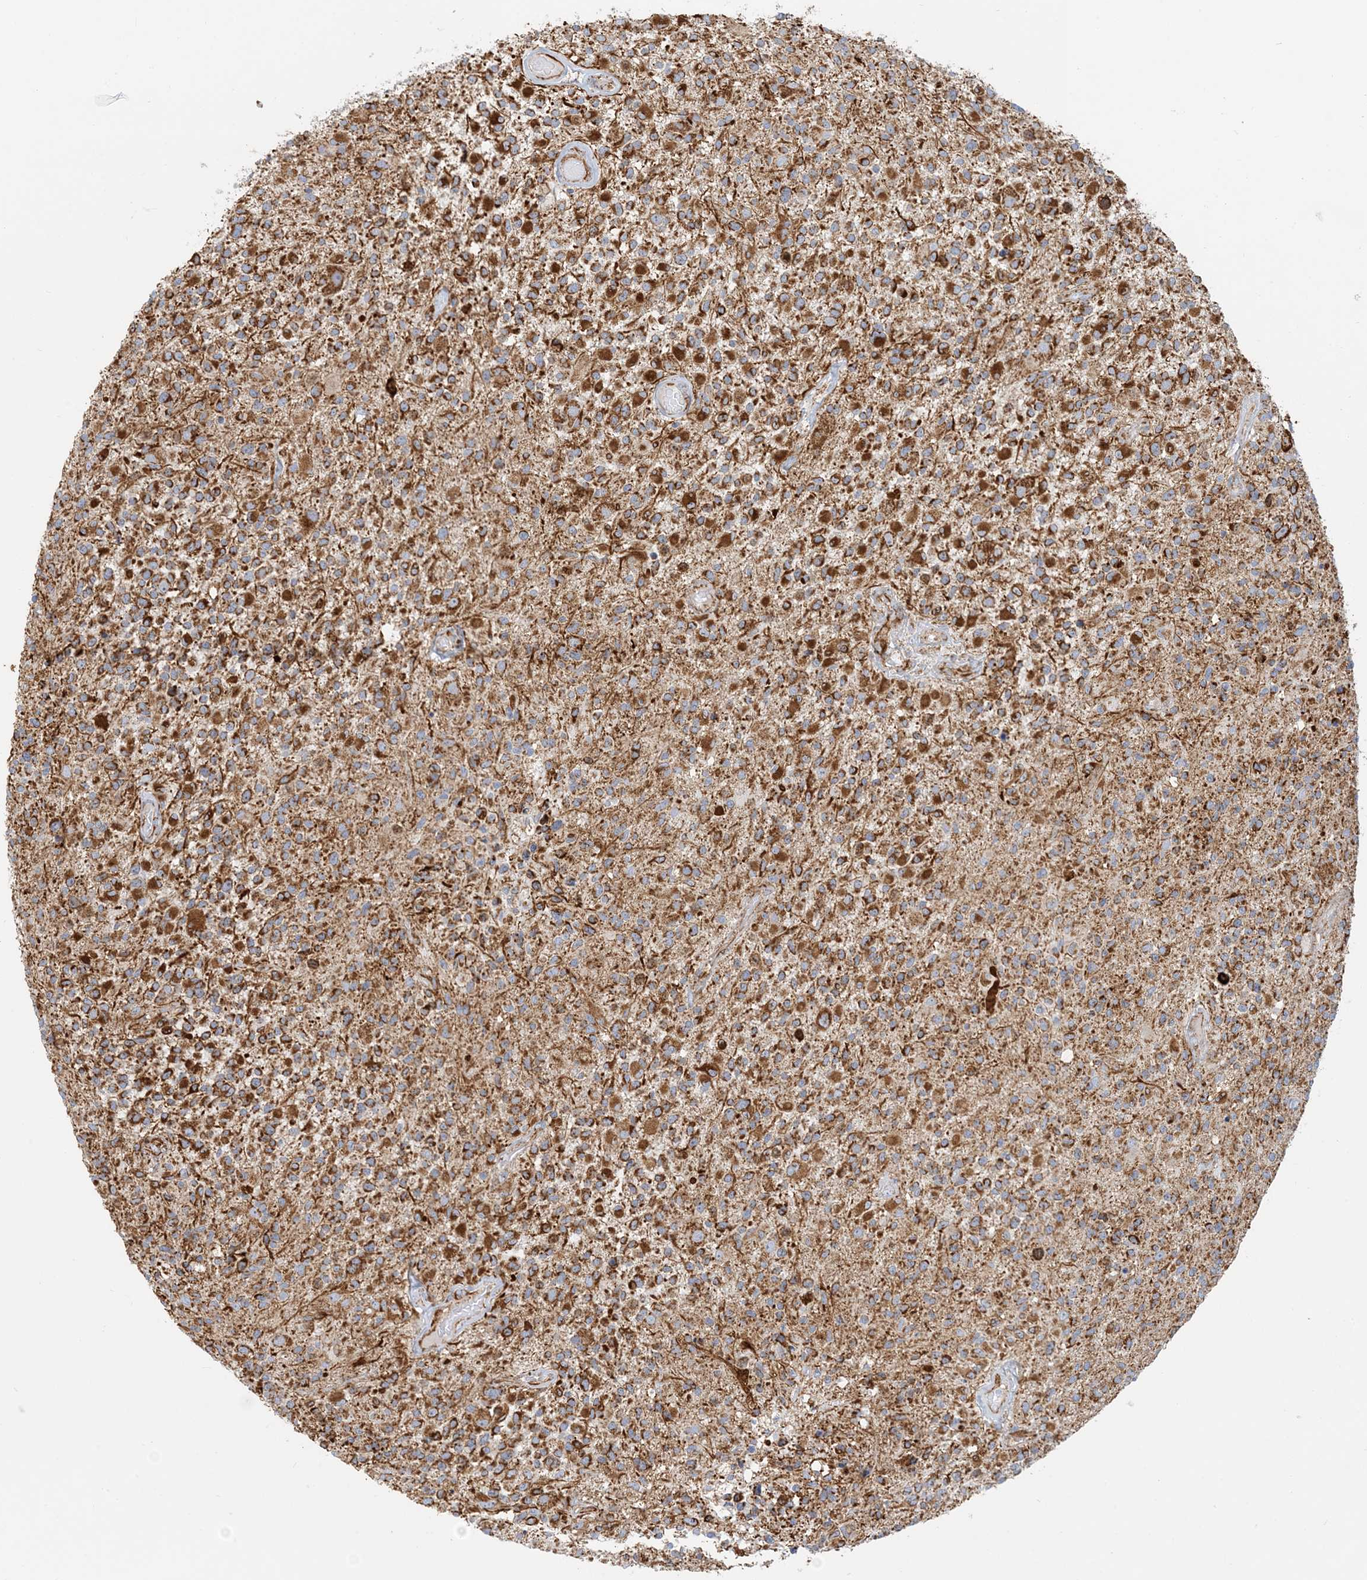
{"staining": {"intensity": "strong", "quantity": ">75%", "location": "cytoplasmic/membranous"}, "tissue": "glioma", "cell_type": "Tumor cells", "image_type": "cancer", "snomed": [{"axis": "morphology", "description": "Glioma, malignant, High grade"}, {"axis": "morphology", "description": "Glioblastoma, NOS"}, {"axis": "topography", "description": "Brain"}], "caption": "Brown immunohistochemical staining in human malignant glioma (high-grade) shows strong cytoplasmic/membranous expression in about >75% of tumor cells.", "gene": "COA3", "patient": {"sex": "male", "age": 60}}